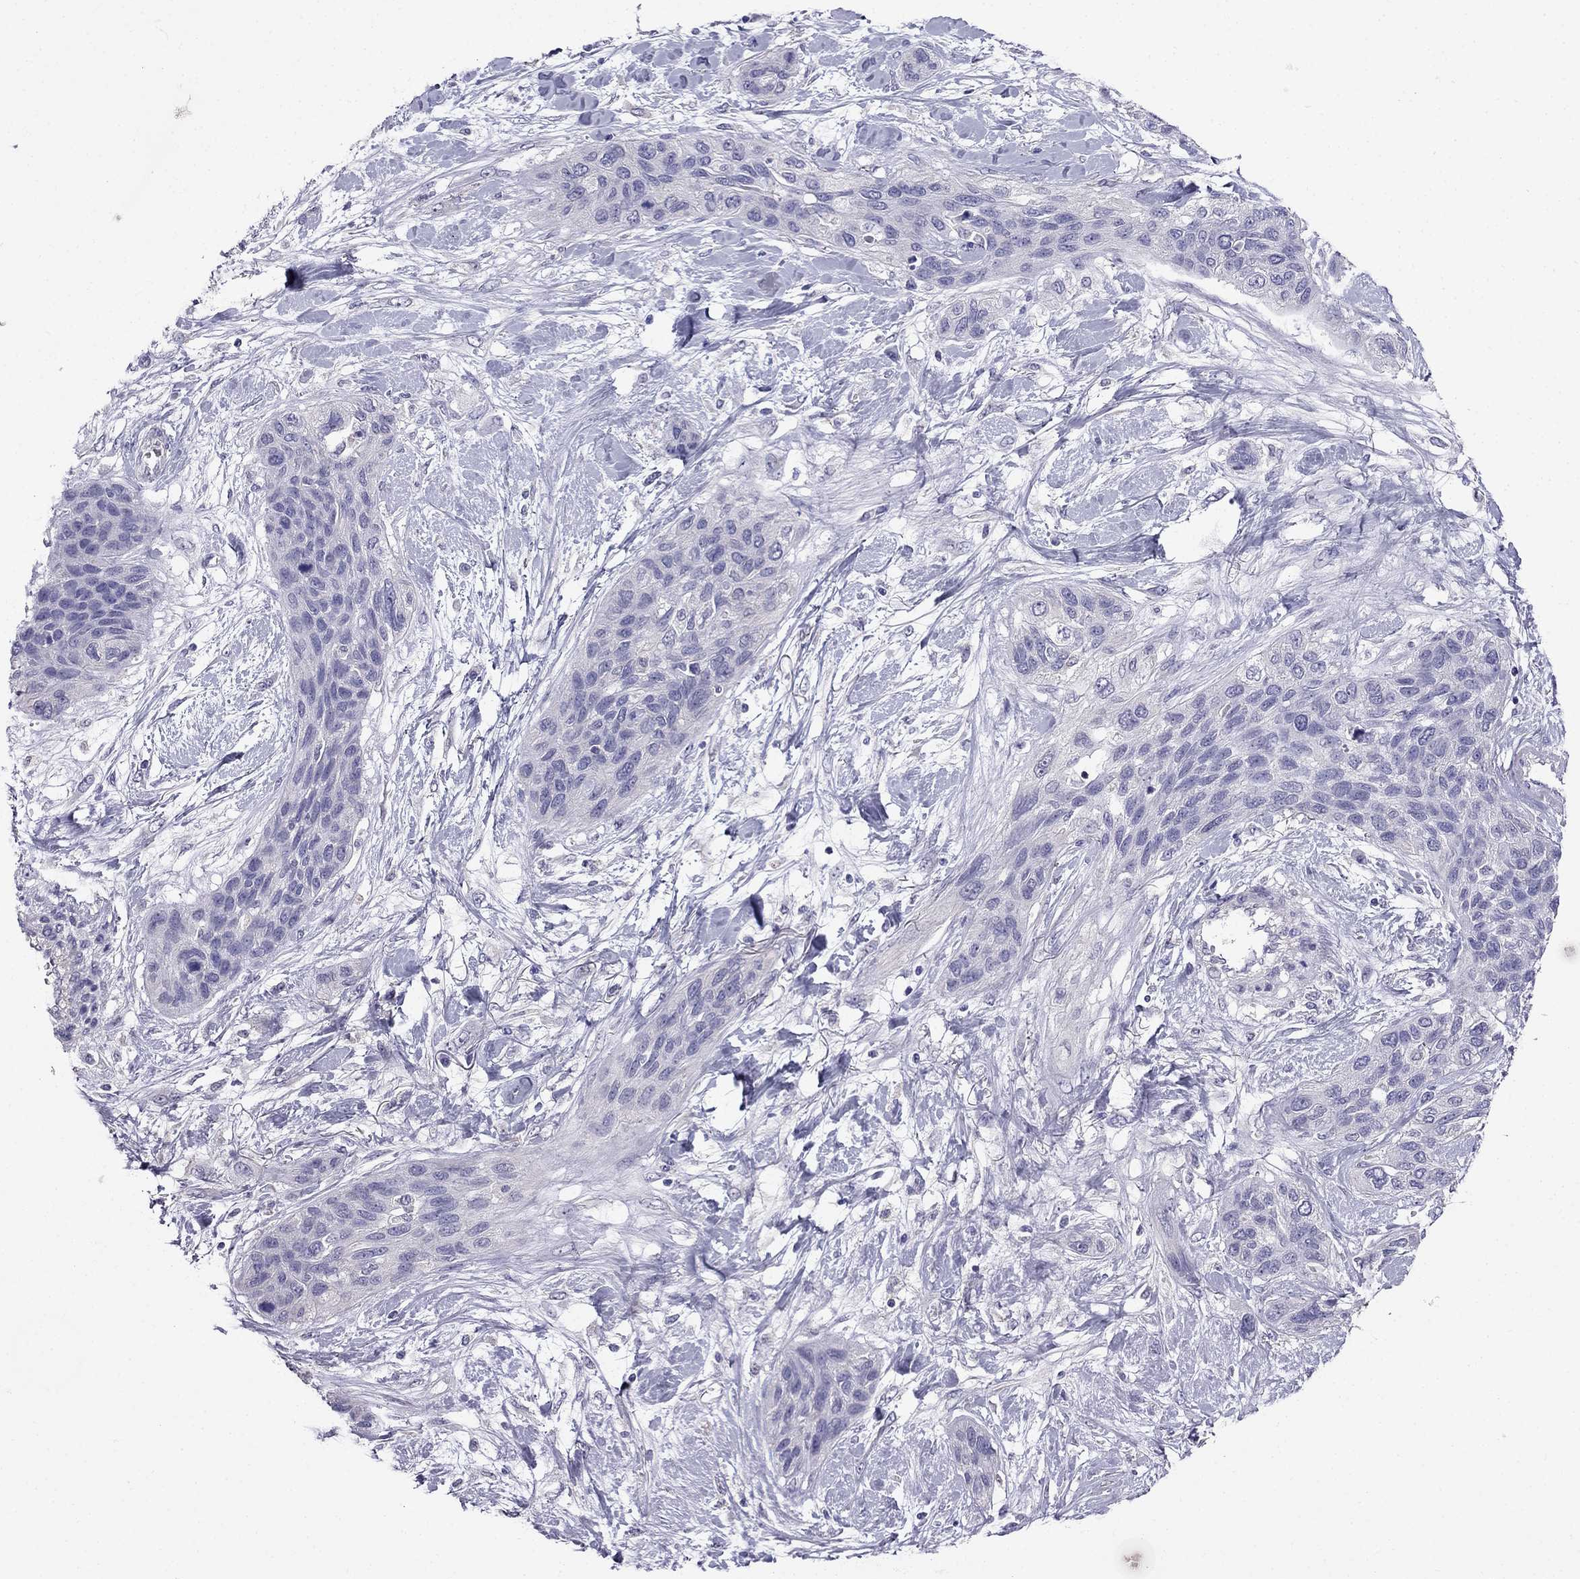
{"staining": {"intensity": "negative", "quantity": "none", "location": "none"}, "tissue": "lung cancer", "cell_type": "Tumor cells", "image_type": "cancer", "snomed": [{"axis": "morphology", "description": "Squamous cell carcinoma, NOS"}, {"axis": "topography", "description": "Lung"}], "caption": "Immunohistochemistry micrograph of lung squamous cell carcinoma stained for a protein (brown), which demonstrates no expression in tumor cells. The staining was performed using DAB to visualize the protein expression in brown, while the nuclei were stained in blue with hematoxylin (Magnification: 20x).", "gene": "SCNN1D", "patient": {"sex": "female", "age": 70}}